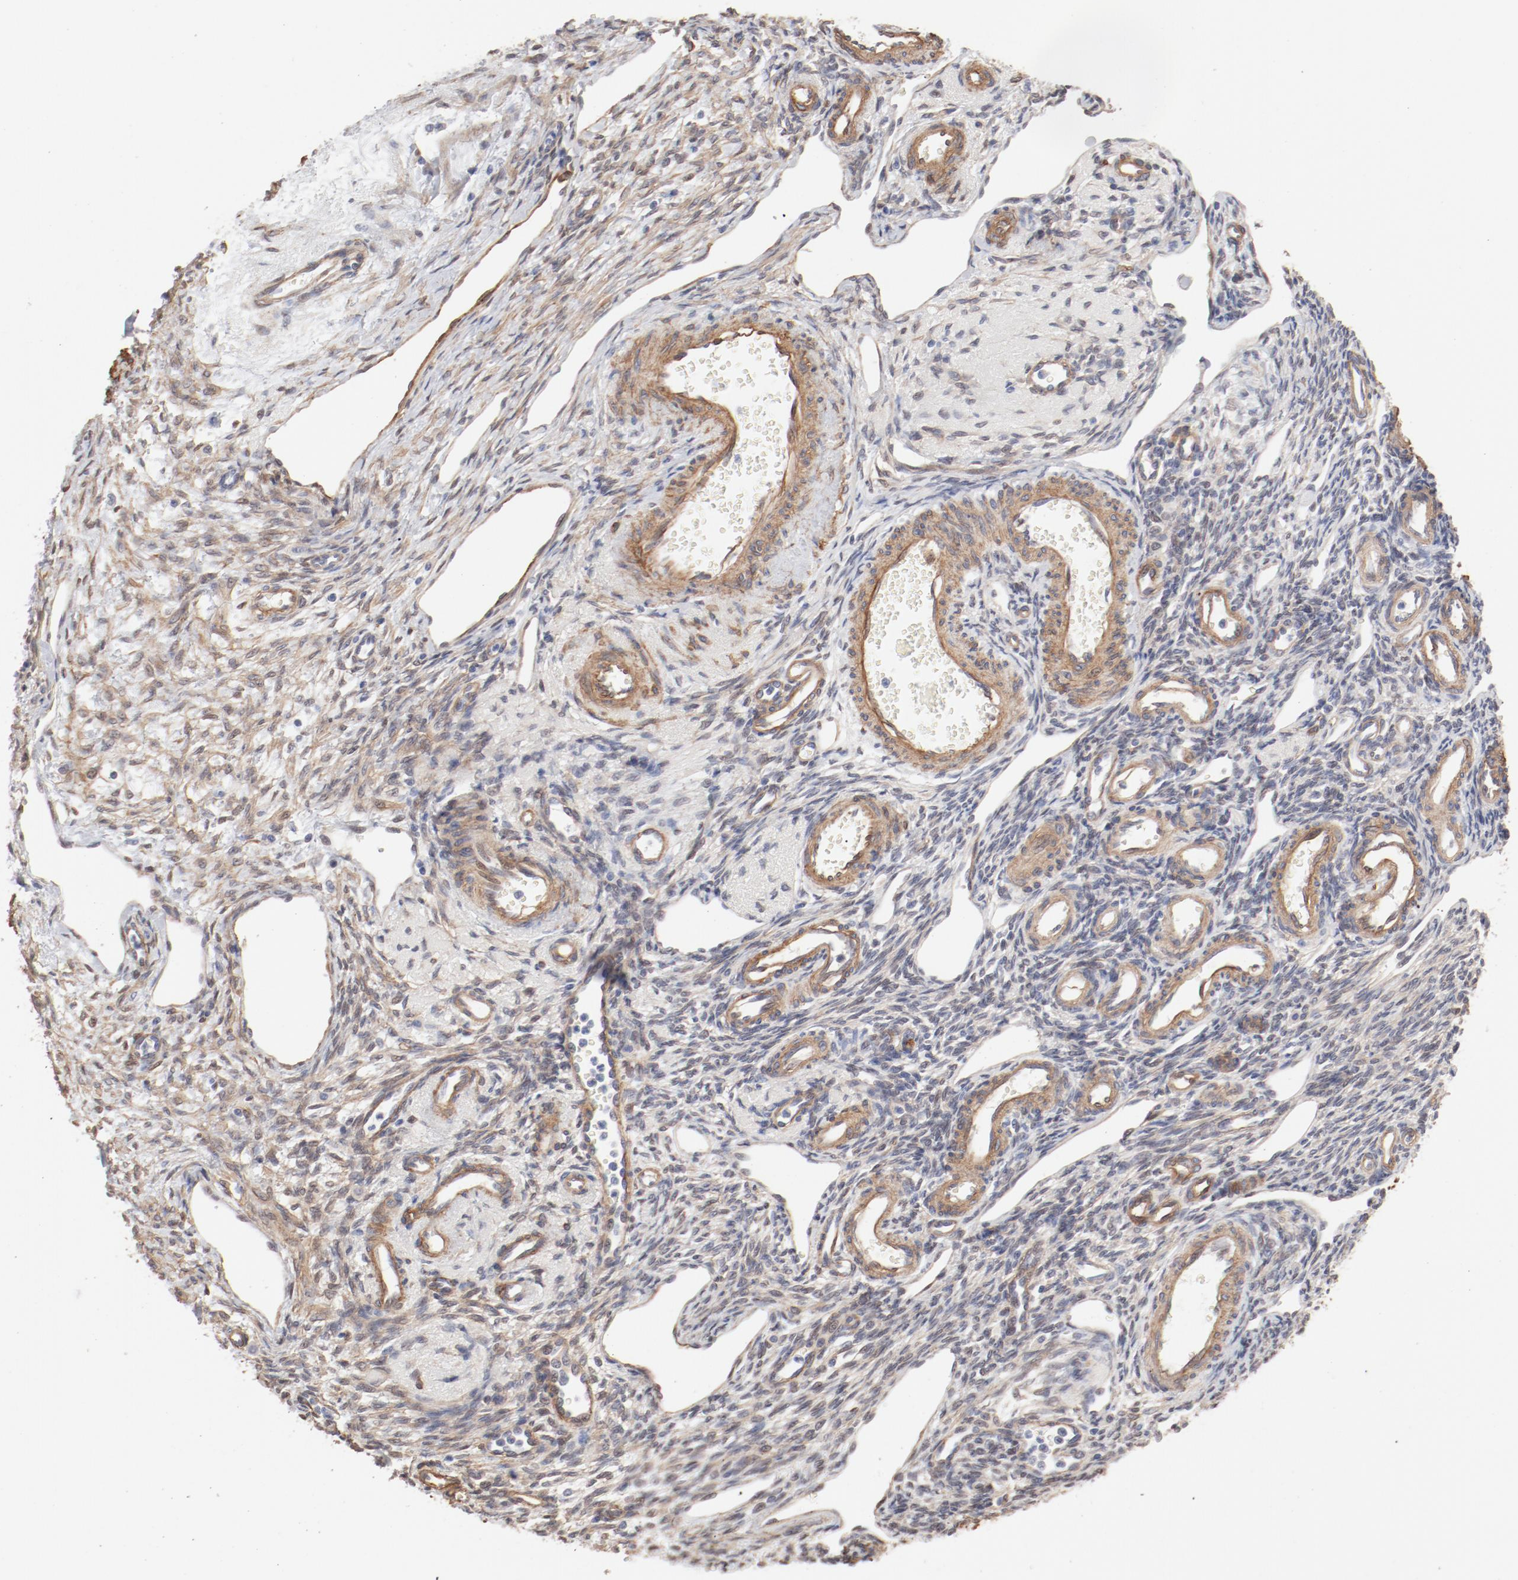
{"staining": {"intensity": "negative", "quantity": "none", "location": "none"}, "tissue": "ovary", "cell_type": "Ovarian stroma cells", "image_type": "normal", "snomed": [{"axis": "morphology", "description": "Normal tissue, NOS"}, {"axis": "topography", "description": "Ovary"}], "caption": "Immunohistochemistry photomicrograph of benign ovary: ovary stained with DAB (3,3'-diaminobenzidine) reveals no significant protein positivity in ovarian stroma cells.", "gene": "MAGED4B", "patient": {"sex": "female", "age": 33}}